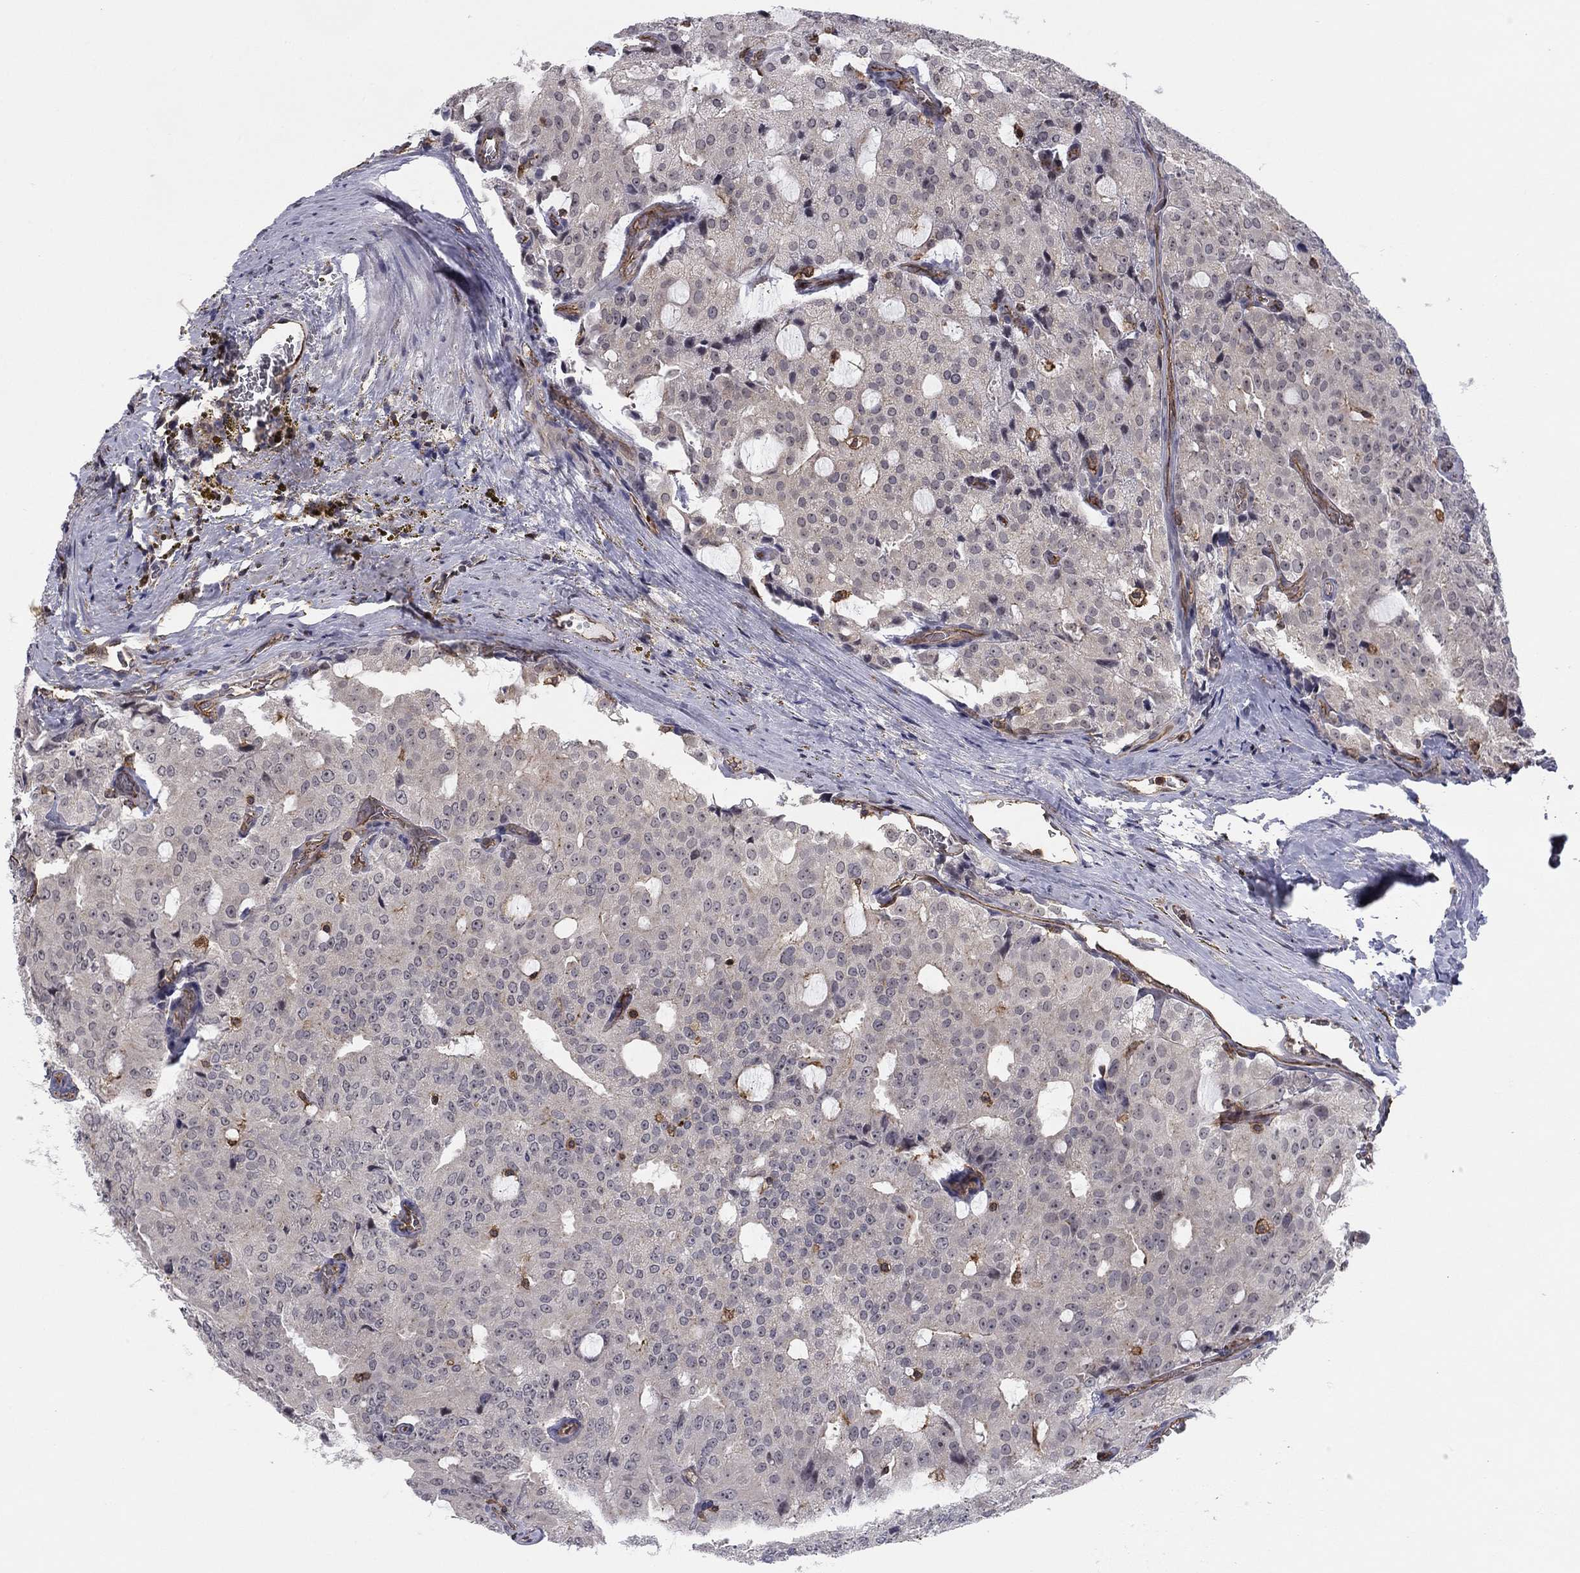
{"staining": {"intensity": "negative", "quantity": "none", "location": "none"}, "tissue": "prostate cancer", "cell_type": "Tumor cells", "image_type": "cancer", "snomed": [{"axis": "morphology", "description": "Adenocarcinoma, NOS"}, {"axis": "topography", "description": "Prostate and seminal vesicle, NOS"}, {"axis": "topography", "description": "Prostate"}], "caption": "Adenocarcinoma (prostate) stained for a protein using IHC shows no positivity tumor cells.", "gene": "PLCB2", "patient": {"sex": "male", "age": 67}}